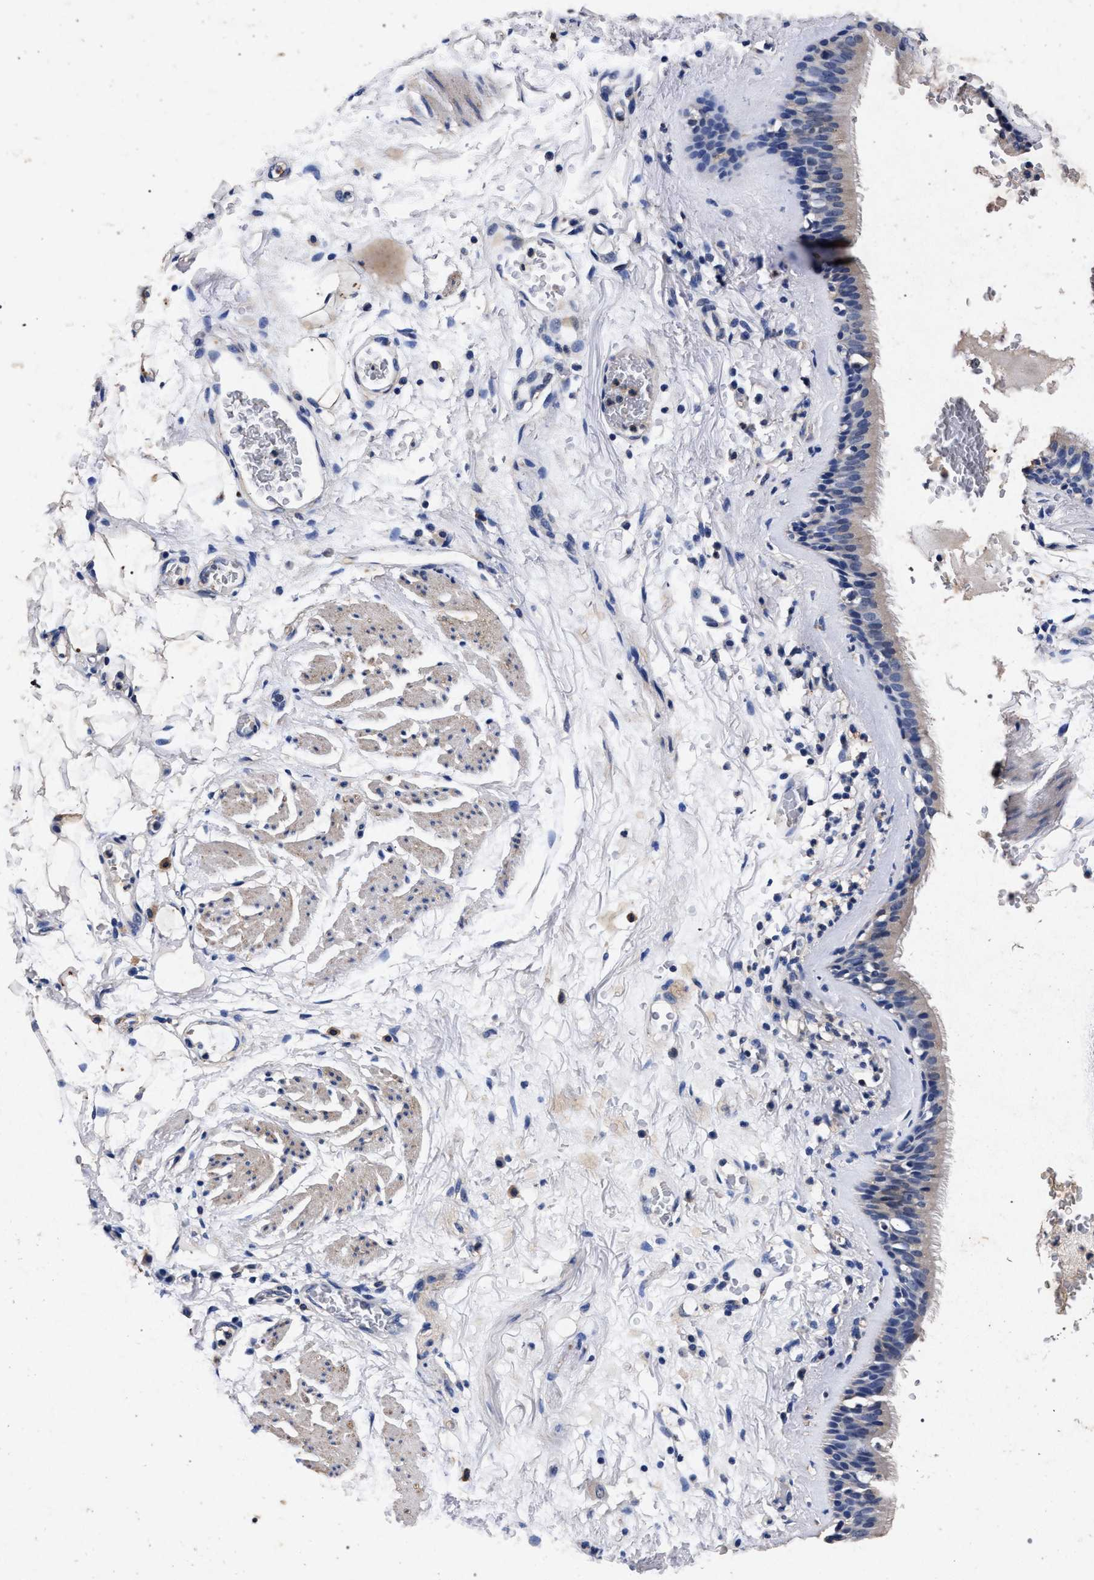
{"staining": {"intensity": "negative", "quantity": "none", "location": "none"}, "tissue": "bronchus", "cell_type": "Respiratory epithelial cells", "image_type": "normal", "snomed": [{"axis": "morphology", "description": "Normal tissue, NOS"}, {"axis": "topography", "description": "Cartilage tissue"}], "caption": "This micrograph is of unremarkable bronchus stained with immunohistochemistry to label a protein in brown with the nuclei are counter-stained blue. There is no expression in respiratory epithelial cells.", "gene": "ATP1A2", "patient": {"sex": "female", "age": 63}}